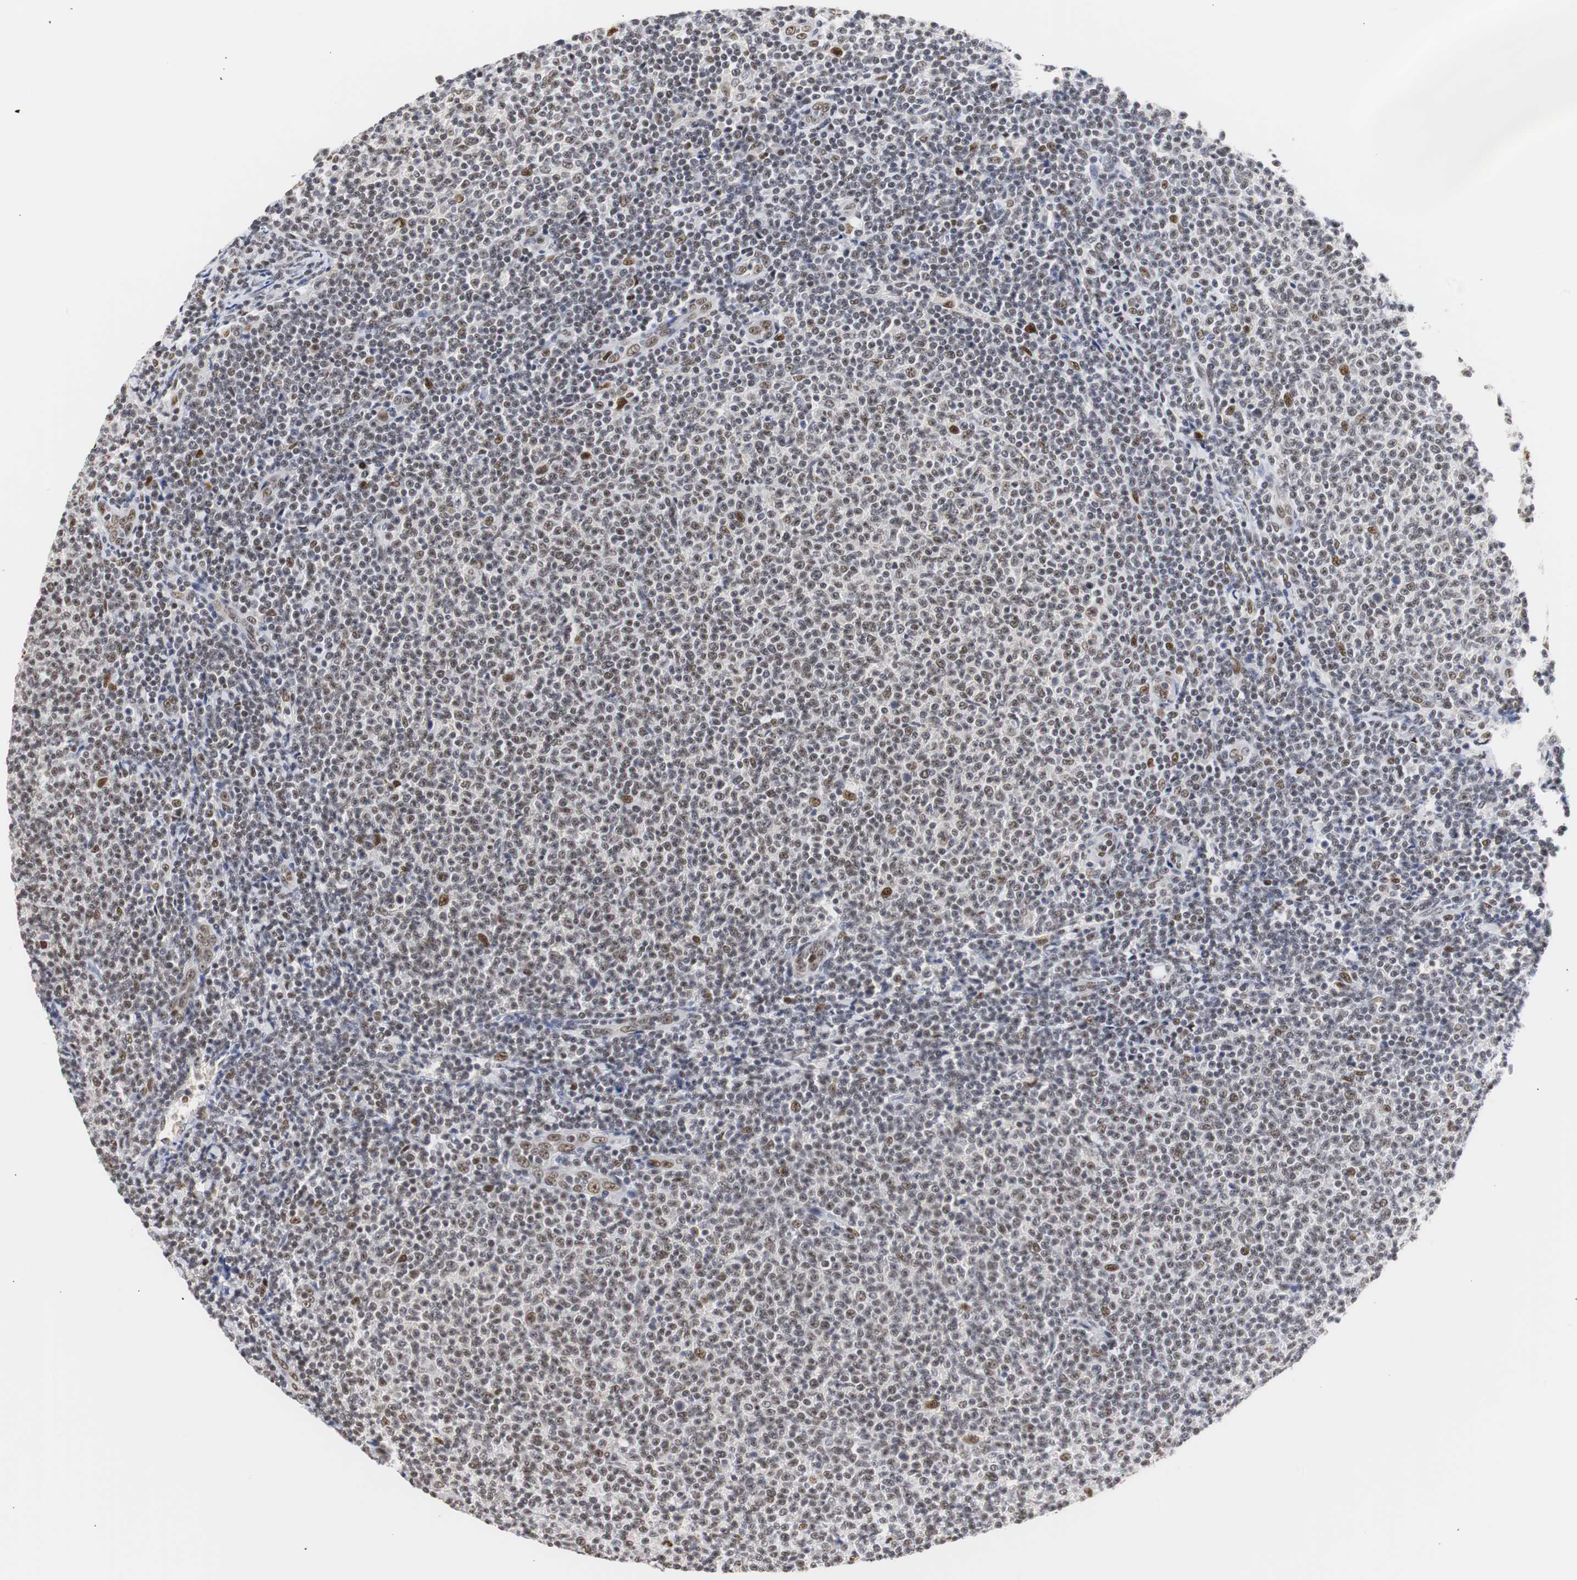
{"staining": {"intensity": "weak", "quantity": "25%-75%", "location": "nuclear"}, "tissue": "lymphoma", "cell_type": "Tumor cells", "image_type": "cancer", "snomed": [{"axis": "morphology", "description": "Malignant lymphoma, non-Hodgkin's type, Low grade"}, {"axis": "topography", "description": "Lymph node"}], "caption": "Low-grade malignant lymphoma, non-Hodgkin's type stained for a protein (brown) reveals weak nuclear positive positivity in about 25%-75% of tumor cells.", "gene": "ZFC3H1", "patient": {"sex": "male", "age": 66}}